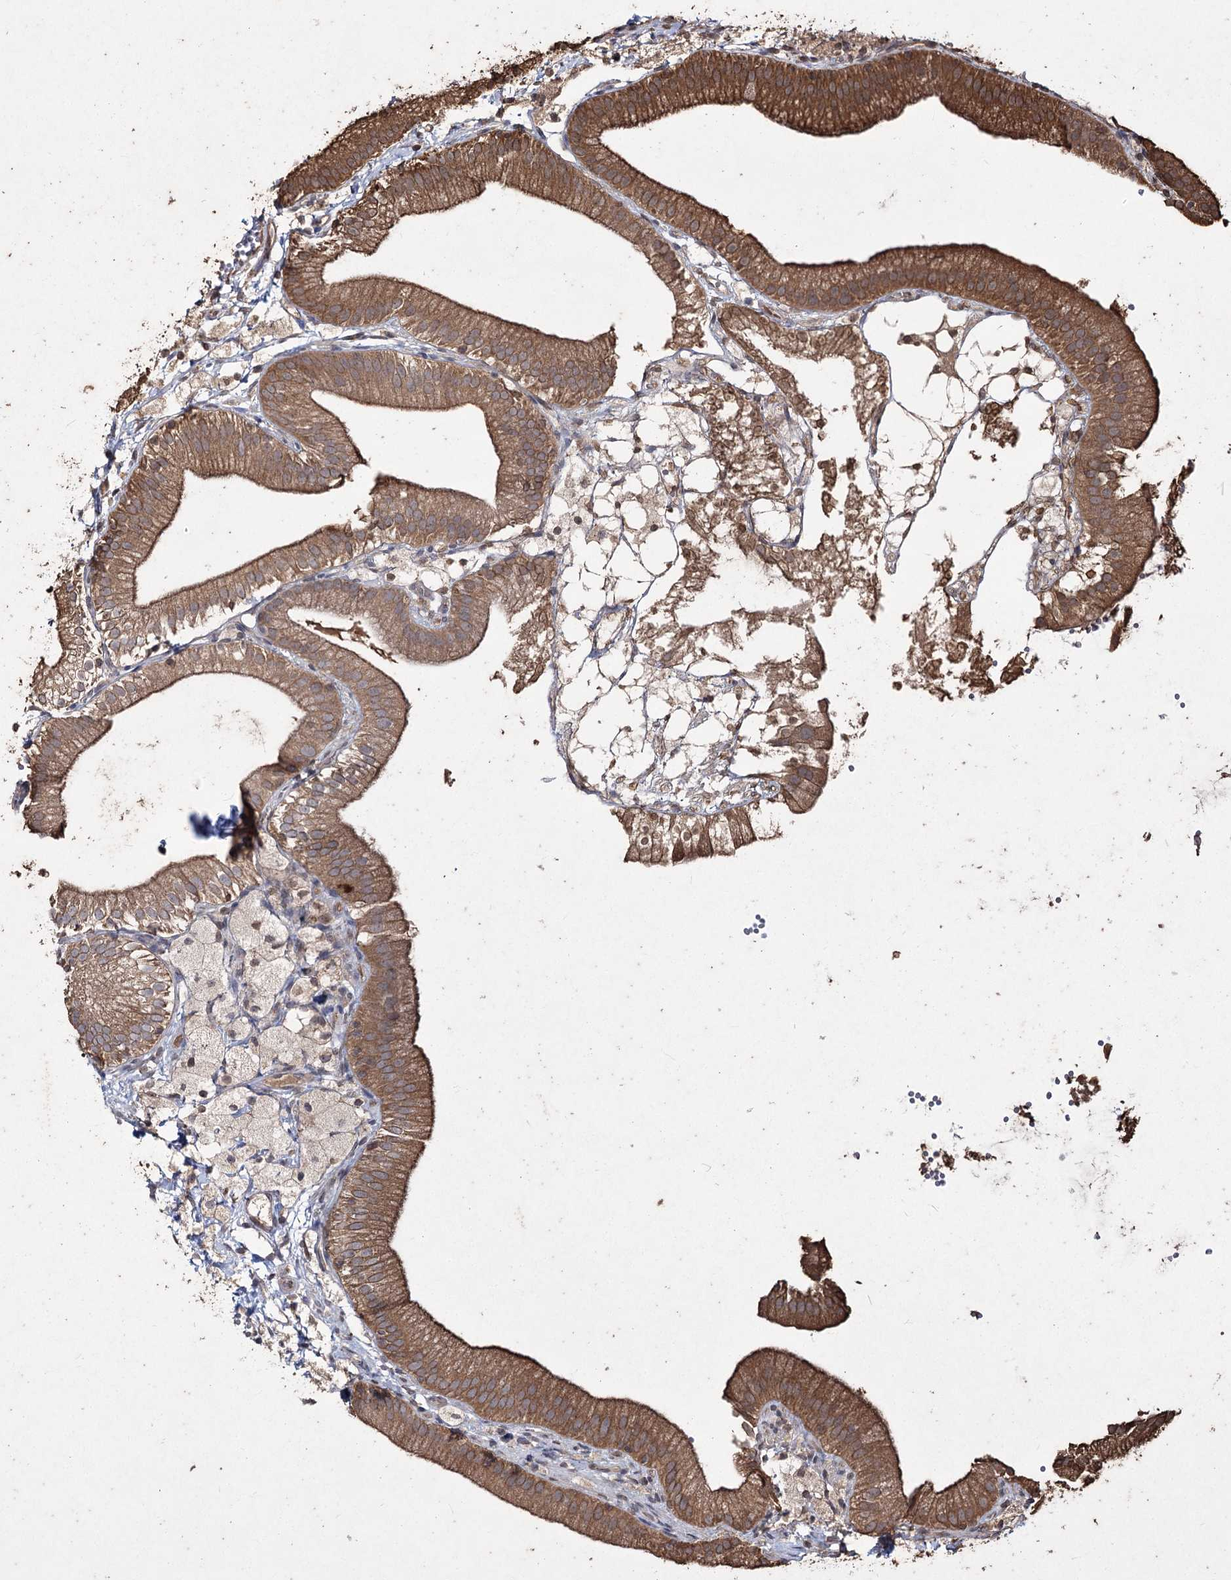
{"staining": {"intensity": "moderate", "quantity": ">75%", "location": "cytoplasmic/membranous"}, "tissue": "gallbladder", "cell_type": "Glandular cells", "image_type": "normal", "snomed": [{"axis": "morphology", "description": "Normal tissue, NOS"}, {"axis": "topography", "description": "Gallbladder"}], "caption": "Immunohistochemistry staining of unremarkable gallbladder, which reveals medium levels of moderate cytoplasmic/membranous positivity in about >75% of glandular cells indicating moderate cytoplasmic/membranous protein expression. The staining was performed using DAB (brown) for protein detection and nuclei were counterstained in hematoxylin (blue).", "gene": "PRC1", "patient": {"sex": "male", "age": 55}}